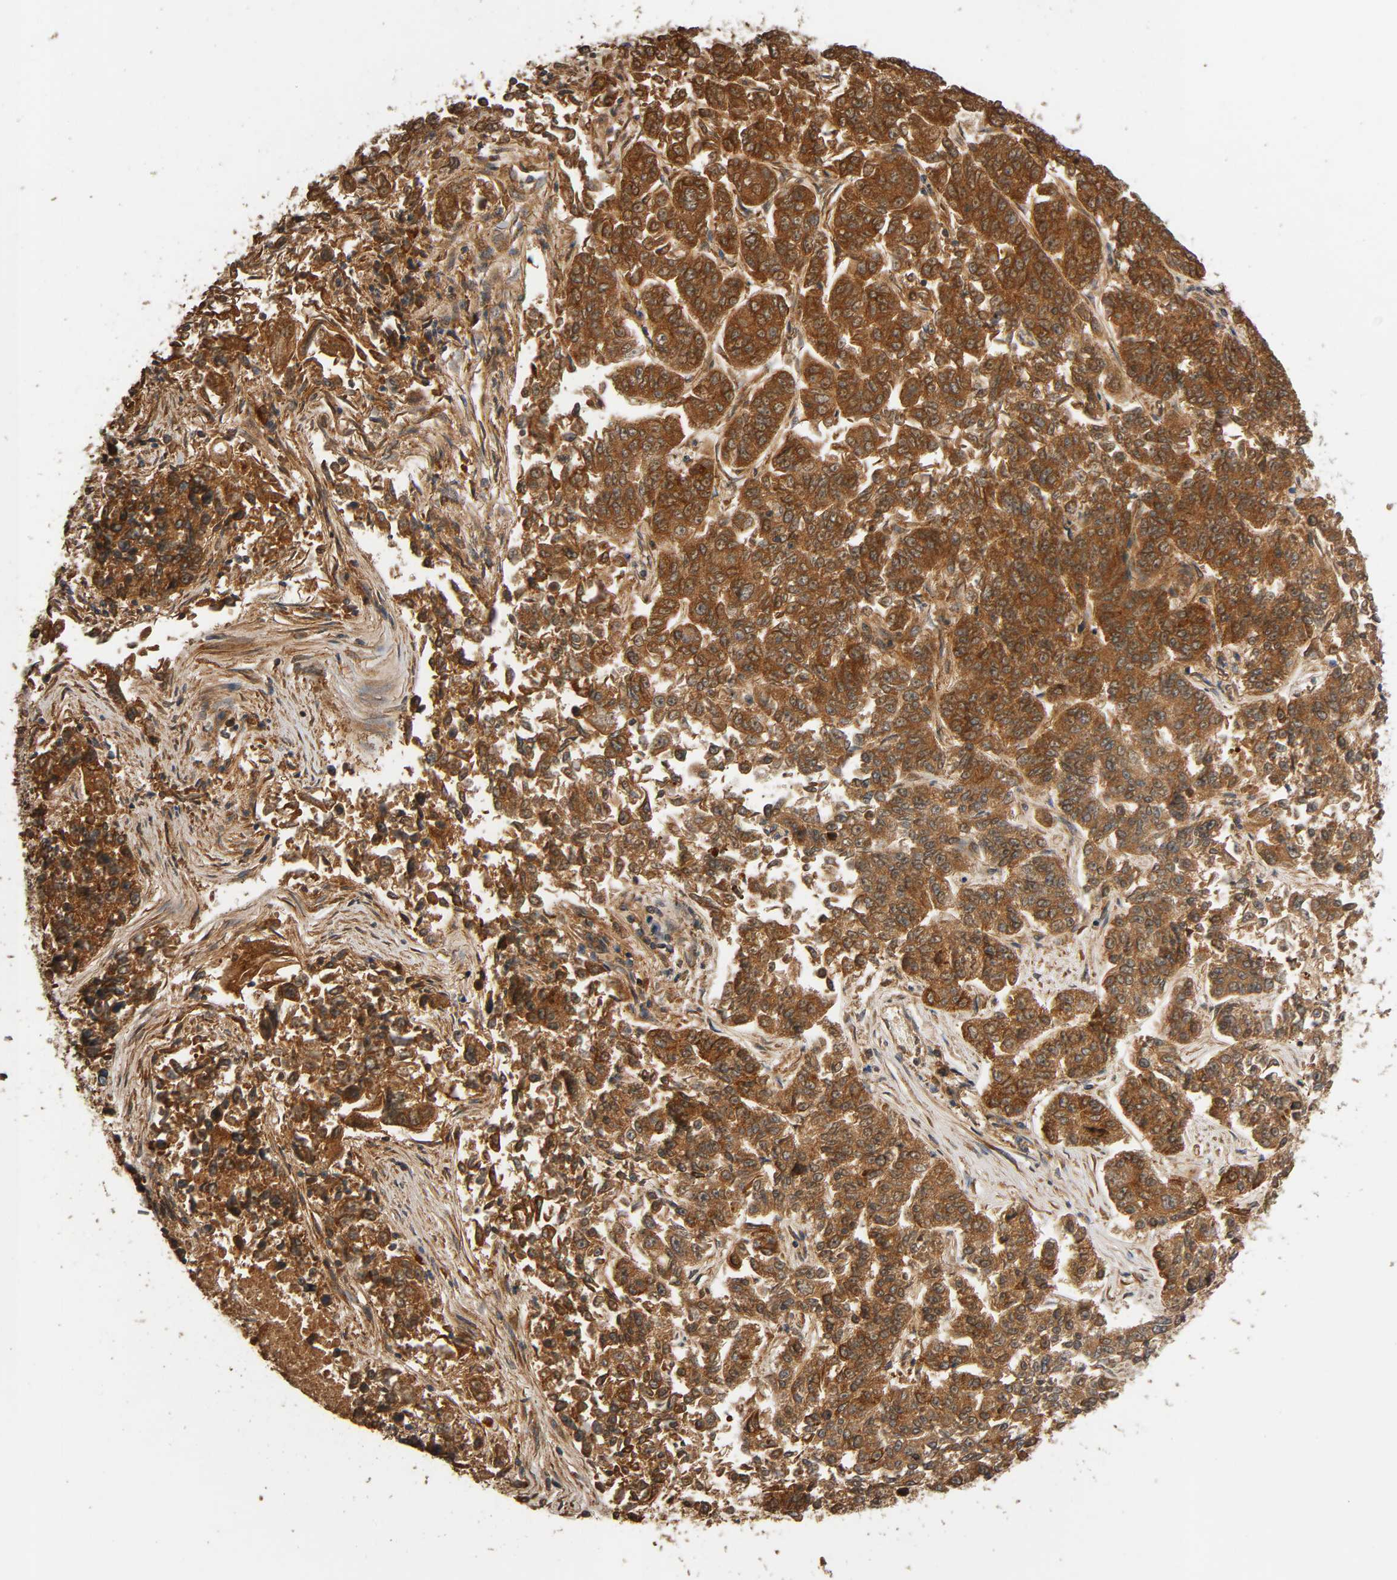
{"staining": {"intensity": "strong", "quantity": ">75%", "location": "cytoplasmic/membranous"}, "tissue": "lung cancer", "cell_type": "Tumor cells", "image_type": "cancer", "snomed": [{"axis": "morphology", "description": "Adenocarcinoma, NOS"}, {"axis": "topography", "description": "Lung"}], "caption": "Immunohistochemistry (IHC) staining of lung adenocarcinoma, which exhibits high levels of strong cytoplasmic/membranous staining in approximately >75% of tumor cells indicating strong cytoplasmic/membranous protein positivity. The staining was performed using DAB (brown) for protein detection and nuclei were counterstained in hematoxylin (blue).", "gene": "MAP3K8", "patient": {"sex": "male", "age": 84}}